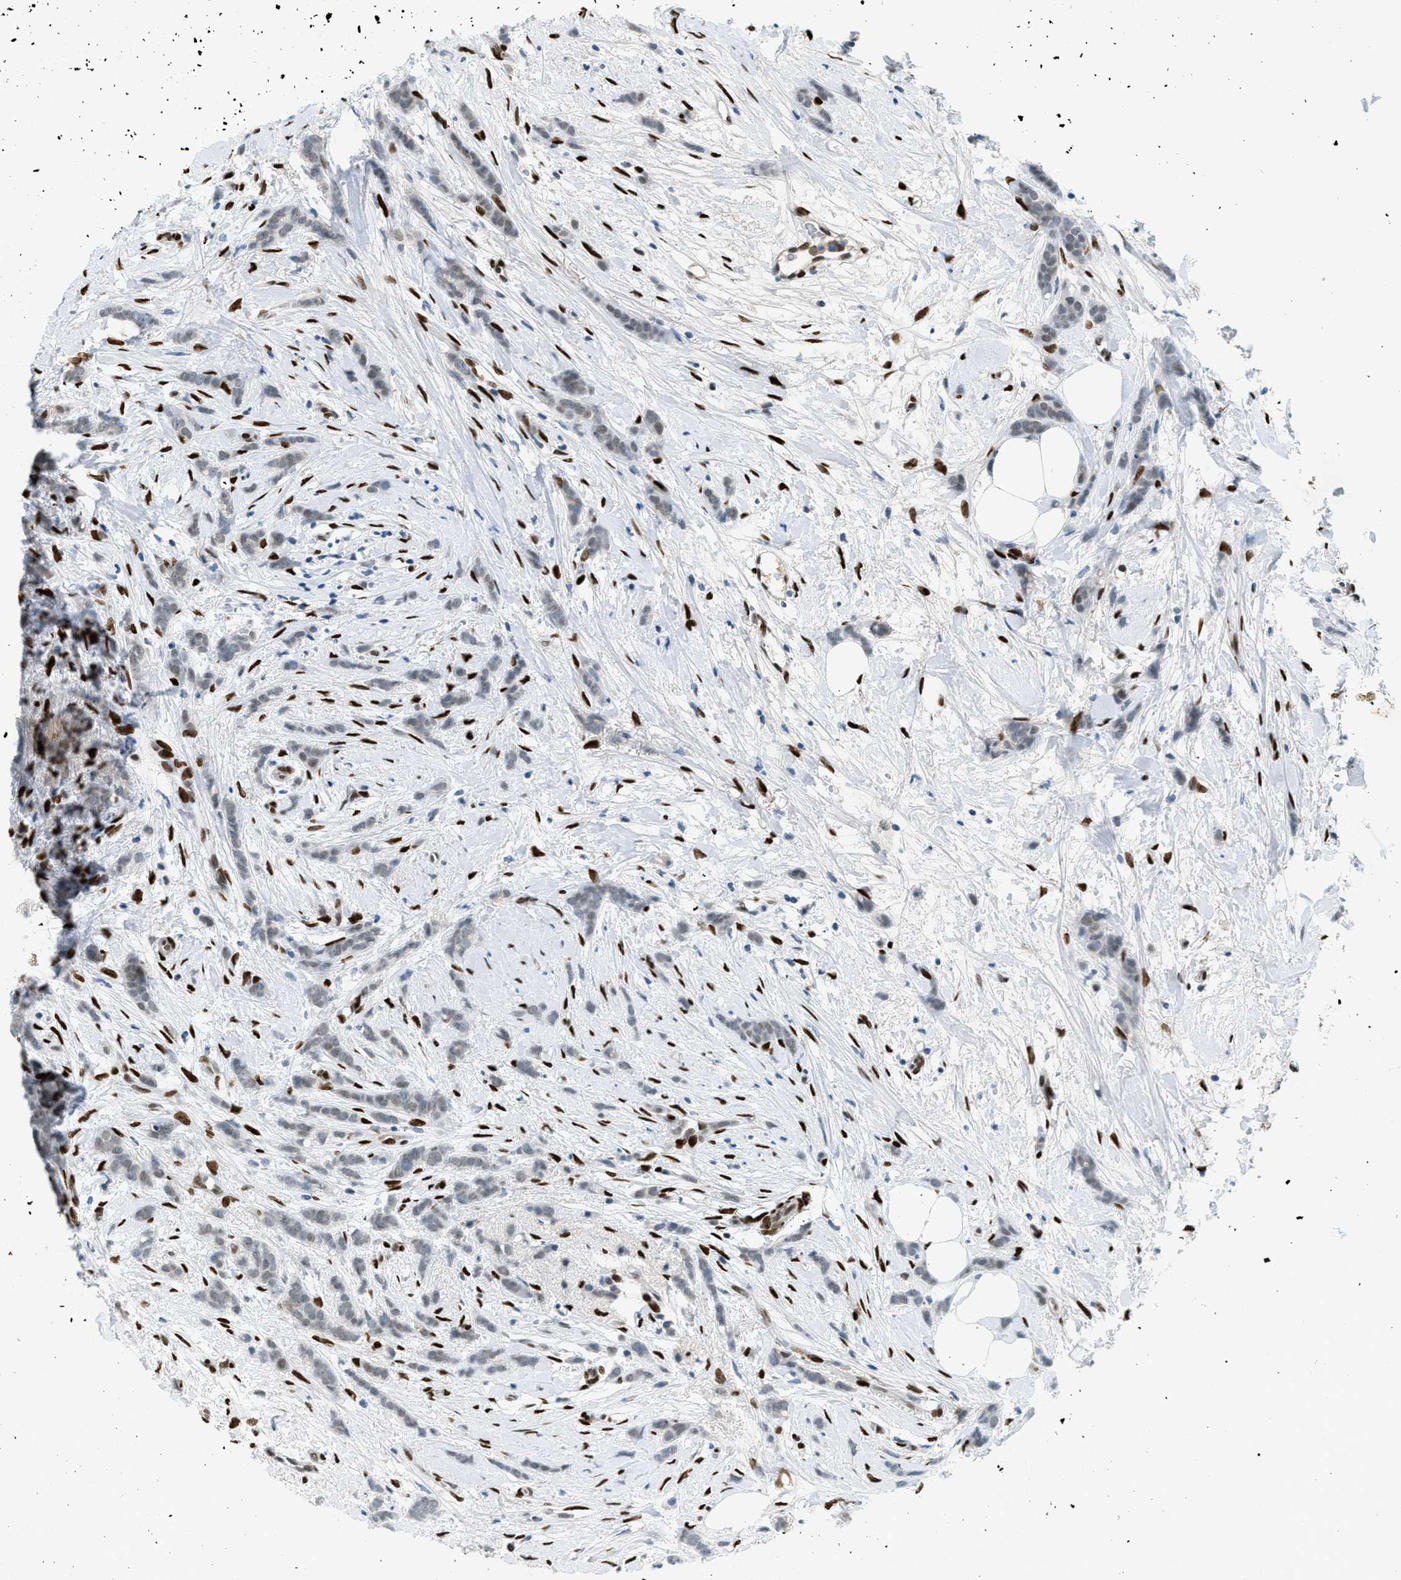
{"staining": {"intensity": "weak", "quantity": "<25%", "location": "nuclear"}, "tissue": "breast cancer", "cell_type": "Tumor cells", "image_type": "cancer", "snomed": [{"axis": "morphology", "description": "Lobular carcinoma, in situ"}, {"axis": "morphology", "description": "Lobular carcinoma"}, {"axis": "topography", "description": "Breast"}], "caption": "Breast lobular carcinoma in situ stained for a protein using immunohistochemistry (IHC) demonstrates no expression tumor cells.", "gene": "ZBTB20", "patient": {"sex": "female", "age": 41}}